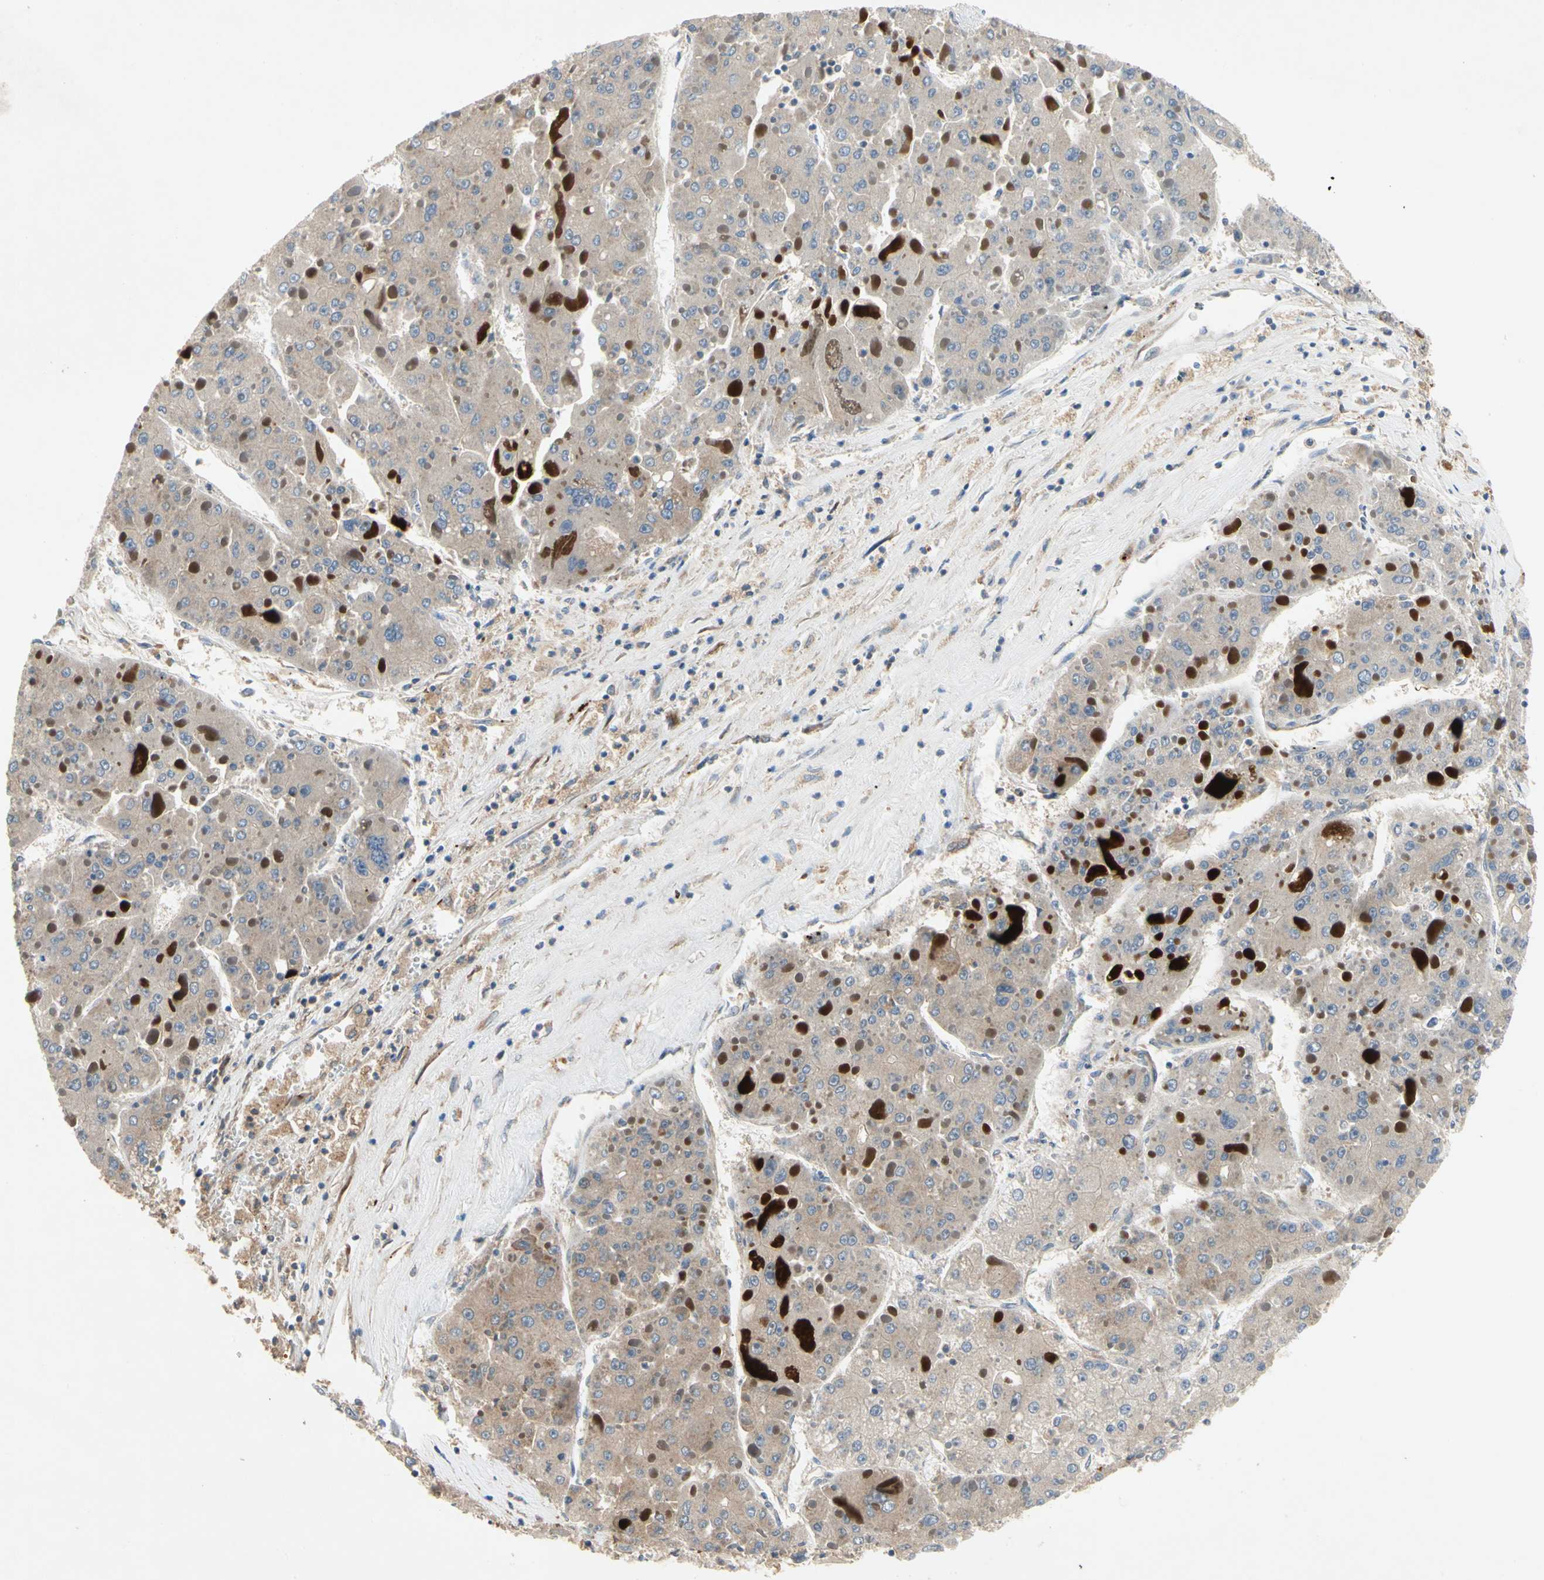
{"staining": {"intensity": "weak", "quantity": ">75%", "location": "cytoplasmic/membranous"}, "tissue": "liver cancer", "cell_type": "Tumor cells", "image_type": "cancer", "snomed": [{"axis": "morphology", "description": "Carcinoma, Hepatocellular, NOS"}, {"axis": "topography", "description": "Liver"}], "caption": "Protein staining reveals weak cytoplasmic/membranous staining in approximately >75% of tumor cells in liver cancer.", "gene": "XYLT1", "patient": {"sex": "female", "age": 73}}